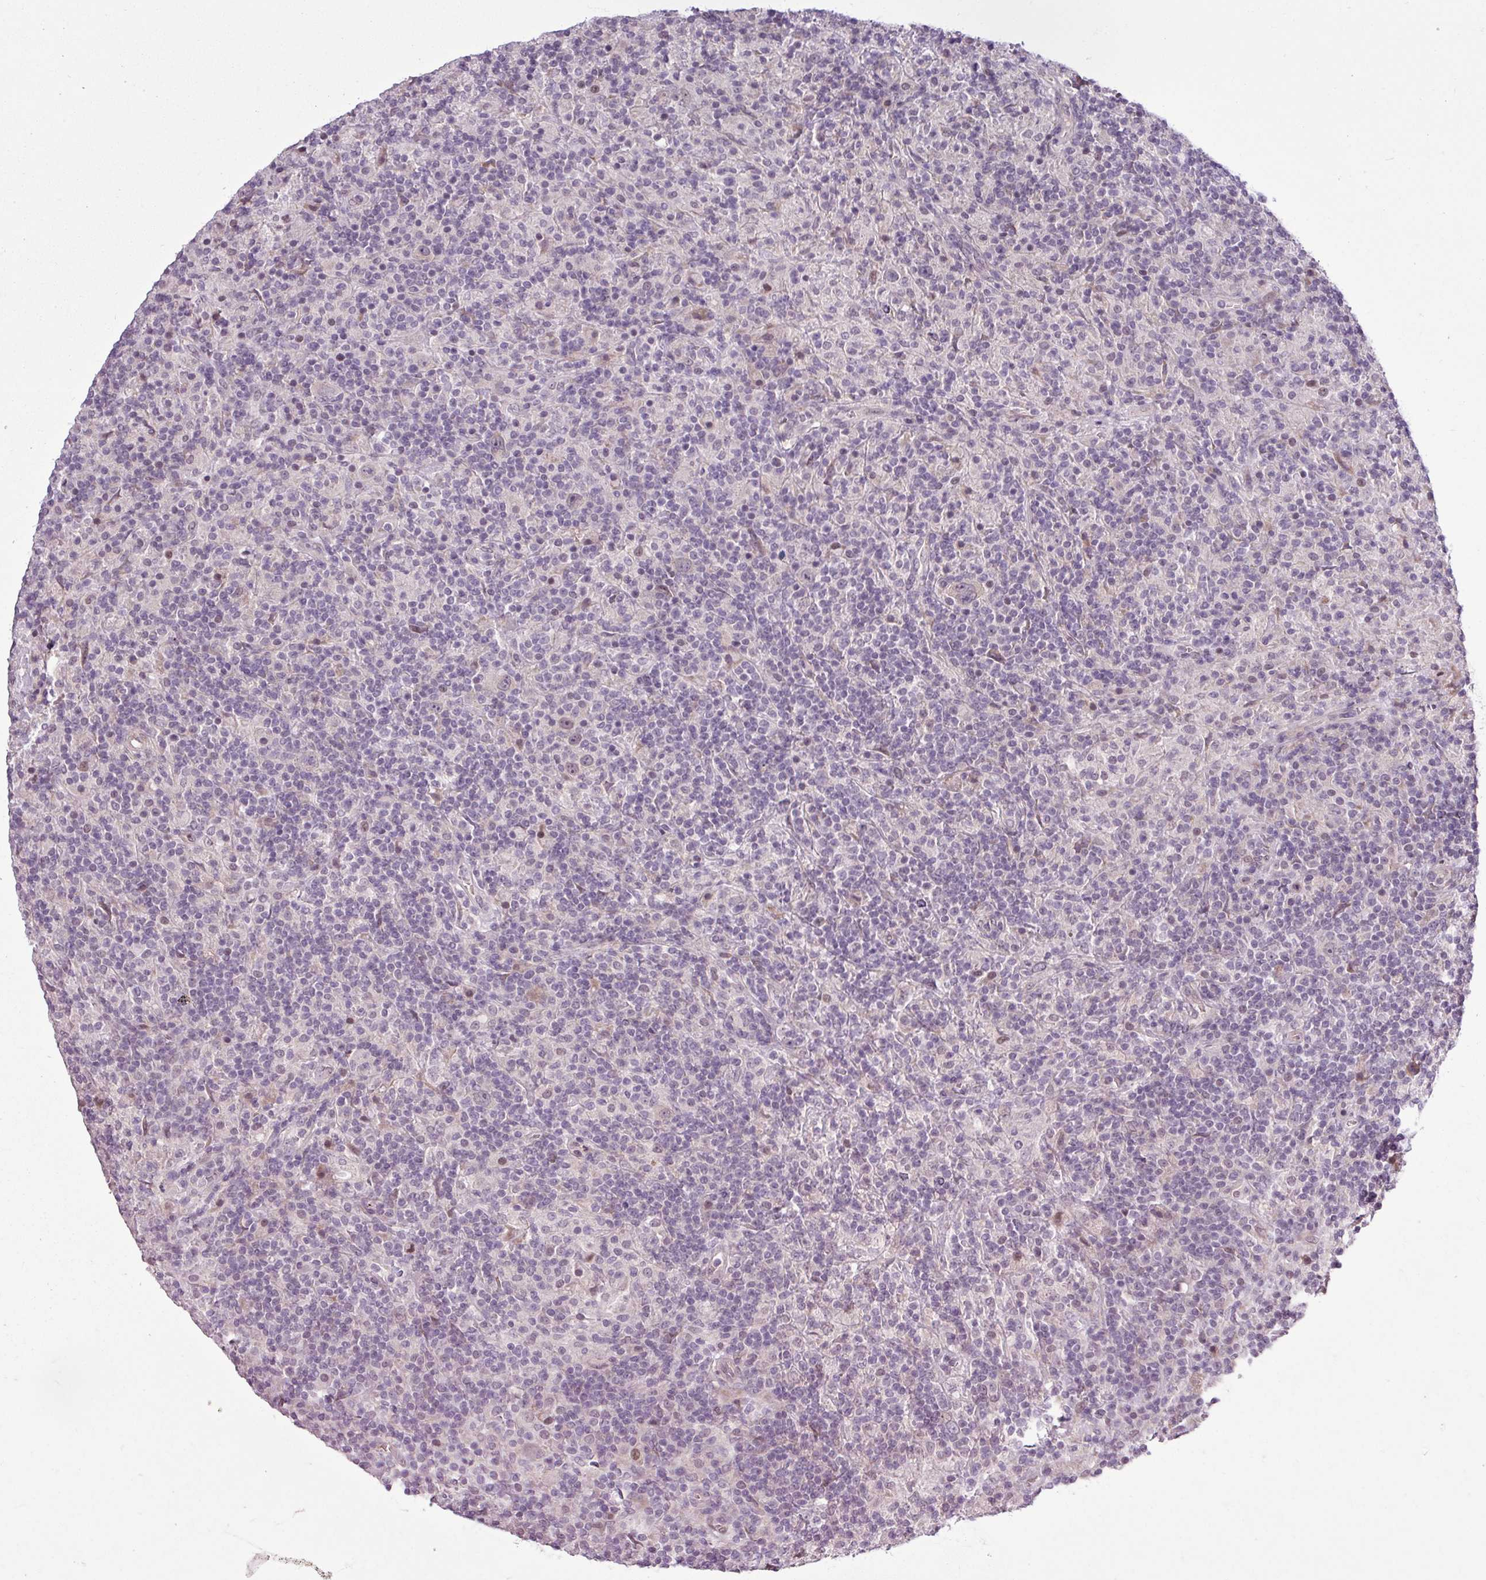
{"staining": {"intensity": "negative", "quantity": "none", "location": "none"}, "tissue": "lymphoma", "cell_type": "Tumor cells", "image_type": "cancer", "snomed": [{"axis": "morphology", "description": "Hodgkin's disease, NOS"}, {"axis": "topography", "description": "Lymph node"}], "caption": "High magnification brightfield microscopy of lymphoma stained with DAB (3,3'-diaminobenzidine) (brown) and counterstained with hematoxylin (blue): tumor cells show no significant expression.", "gene": "GPT2", "patient": {"sex": "male", "age": 70}}